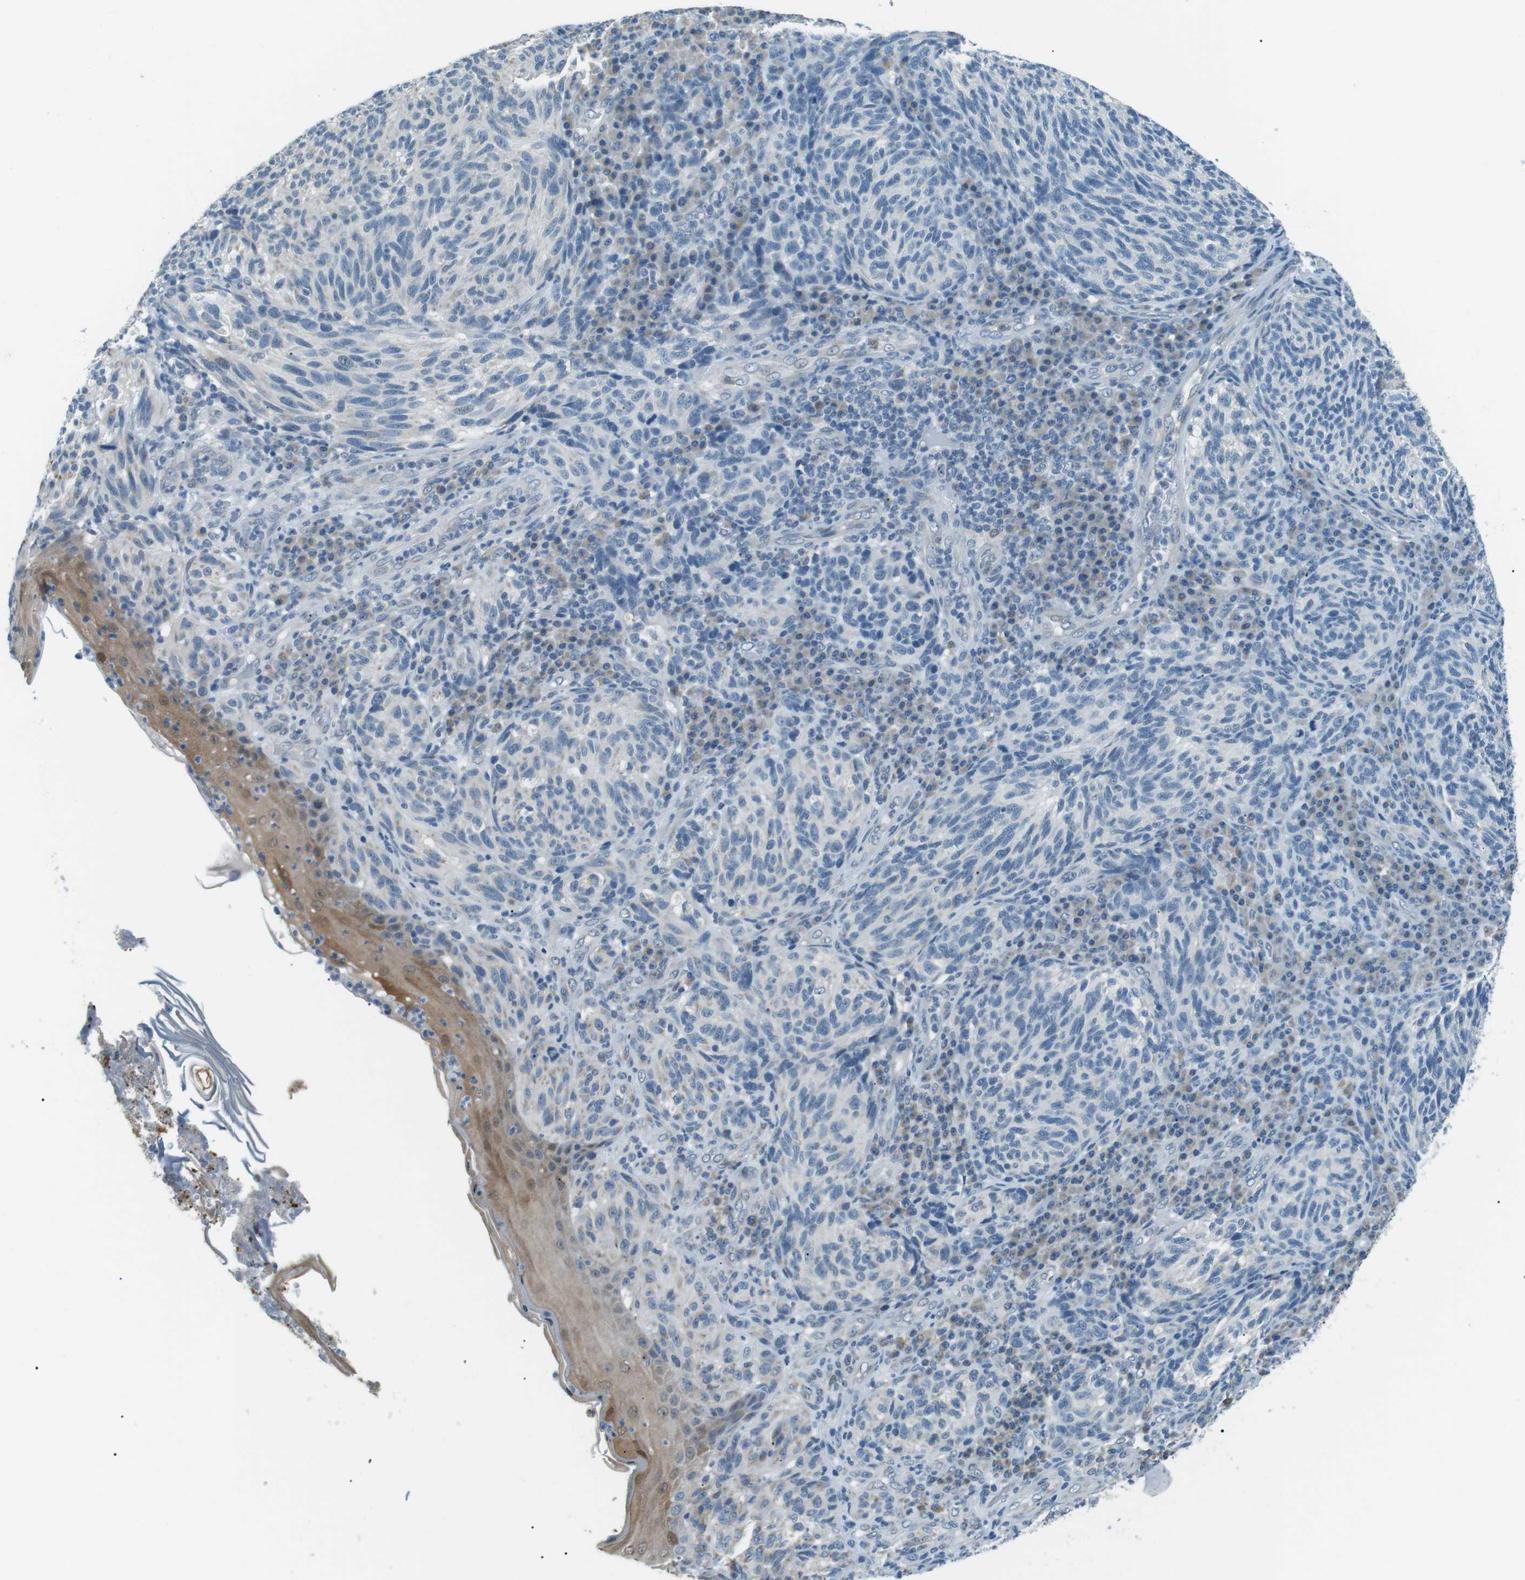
{"staining": {"intensity": "negative", "quantity": "none", "location": "none"}, "tissue": "melanoma", "cell_type": "Tumor cells", "image_type": "cancer", "snomed": [{"axis": "morphology", "description": "Malignant melanoma, NOS"}, {"axis": "topography", "description": "Skin"}], "caption": "IHC micrograph of neoplastic tissue: malignant melanoma stained with DAB displays no significant protein positivity in tumor cells. (DAB IHC, high magnification).", "gene": "SERPINB2", "patient": {"sex": "female", "age": 73}}